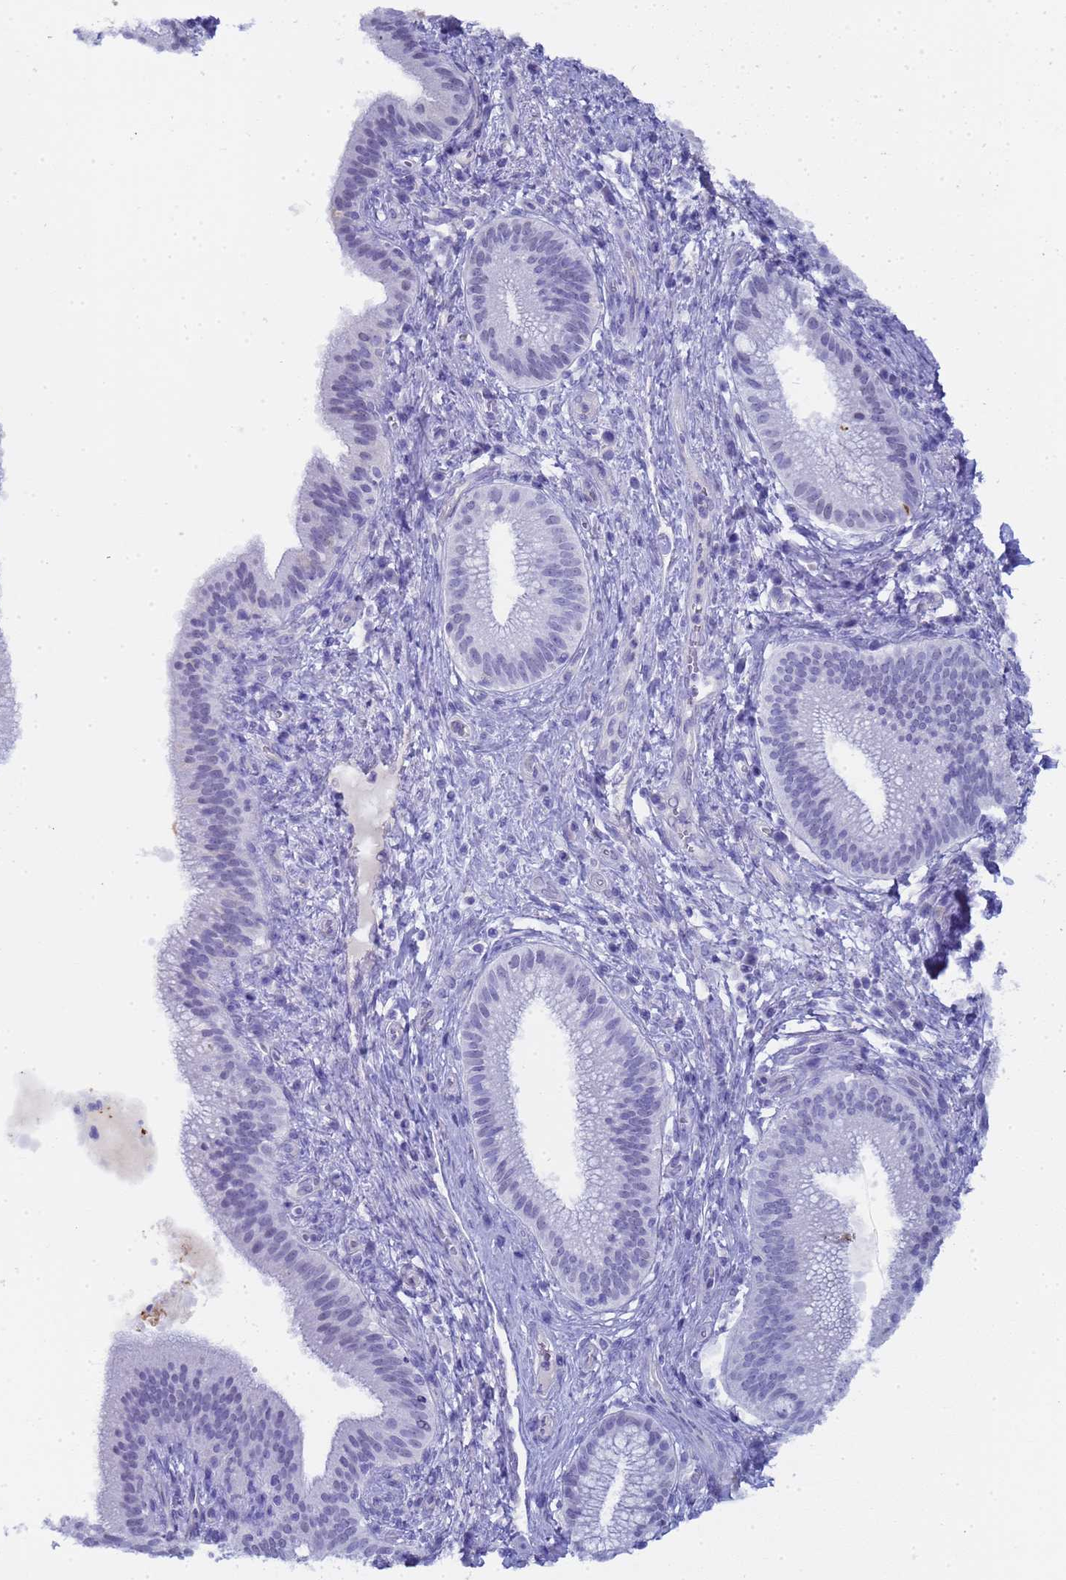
{"staining": {"intensity": "negative", "quantity": "none", "location": "none"}, "tissue": "pancreatic cancer", "cell_type": "Tumor cells", "image_type": "cancer", "snomed": [{"axis": "morphology", "description": "Adenocarcinoma, NOS"}, {"axis": "topography", "description": "Pancreas"}], "caption": "The IHC micrograph has no significant expression in tumor cells of adenocarcinoma (pancreatic) tissue.", "gene": "CTRC", "patient": {"sex": "male", "age": 72}}